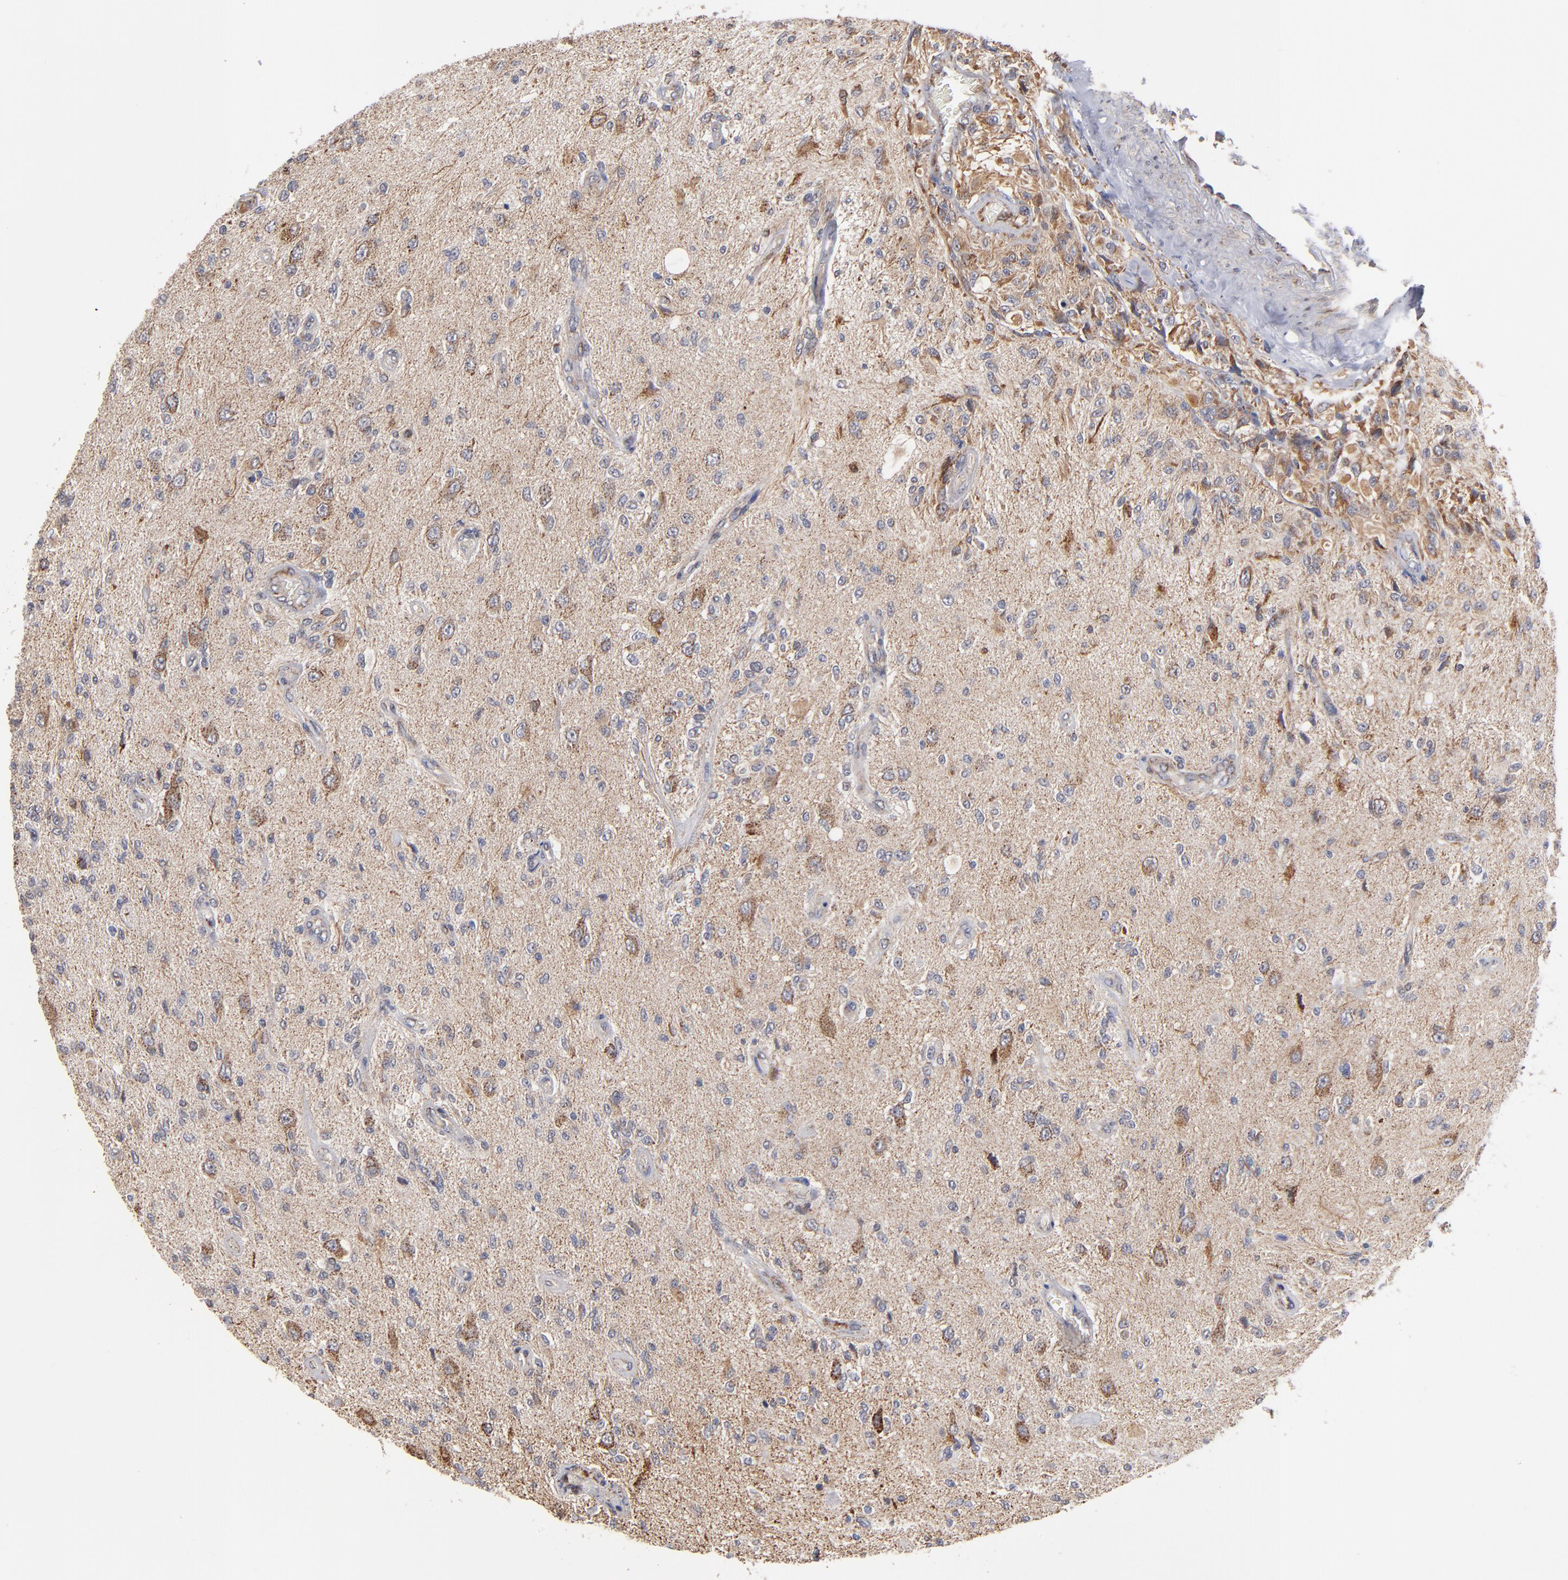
{"staining": {"intensity": "negative", "quantity": "none", "location": "none"}, "tissue": "glioma", "cell_type": "Tumor cells", "image_type": "cancer", "snomed": [{"axis": "morphology", "description": "Normal tissue, NOS"}, {"axis": "morphology", "description": "Glioma, malignant, High grade"}, {"axis": "topography", "description": "Cerebral cortex"}], "caption": "Tumor cells are negative for protein expression in human glioma. (DAB (3,3'-diaminobenzidine) immunohistochemistry visualized using brightfield microscopy, high magnification).", "gene": "MIPOL1", "patient": {"sex": "male", "age": 77}}